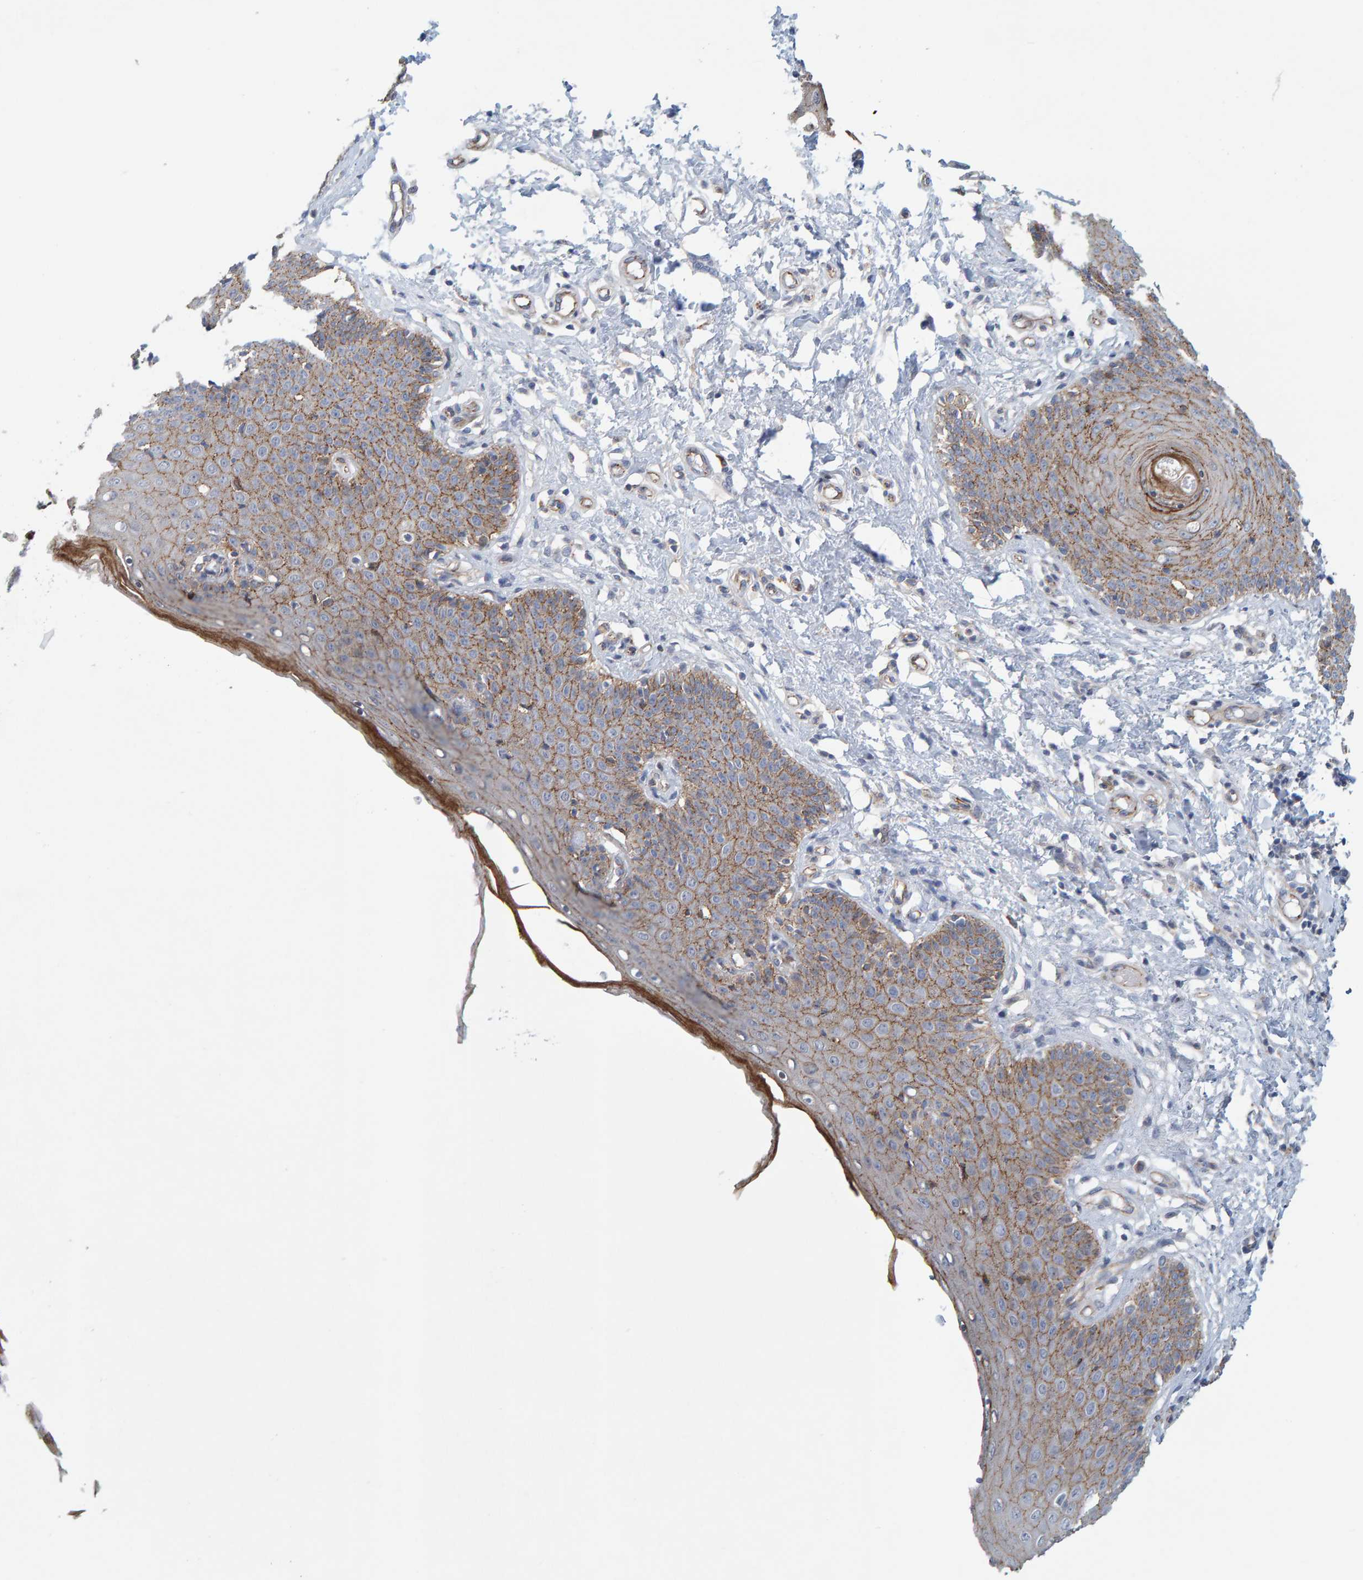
{"staining": {"intensity": "strong", "quantity": "25%-75%", "location": "cytoplasmic/membranous"}, "tissue": "skin", "cell_type": "Epidermal cells", "image_type": "normal", "snomed": [{"axis": "morphology", "description": "Normal tissue, NOS"}, {"axis": "topography", "description": "Vulva"}], "caption": "The histopathology image exhibits staining of benign skin, revealing strong cytoplasmic/membranous protein expression (brown color) within epidermal cells. Nuclei are stained in blue.", "gene": "KRBA2", "patient": {"sex": "female", "age": 66}}